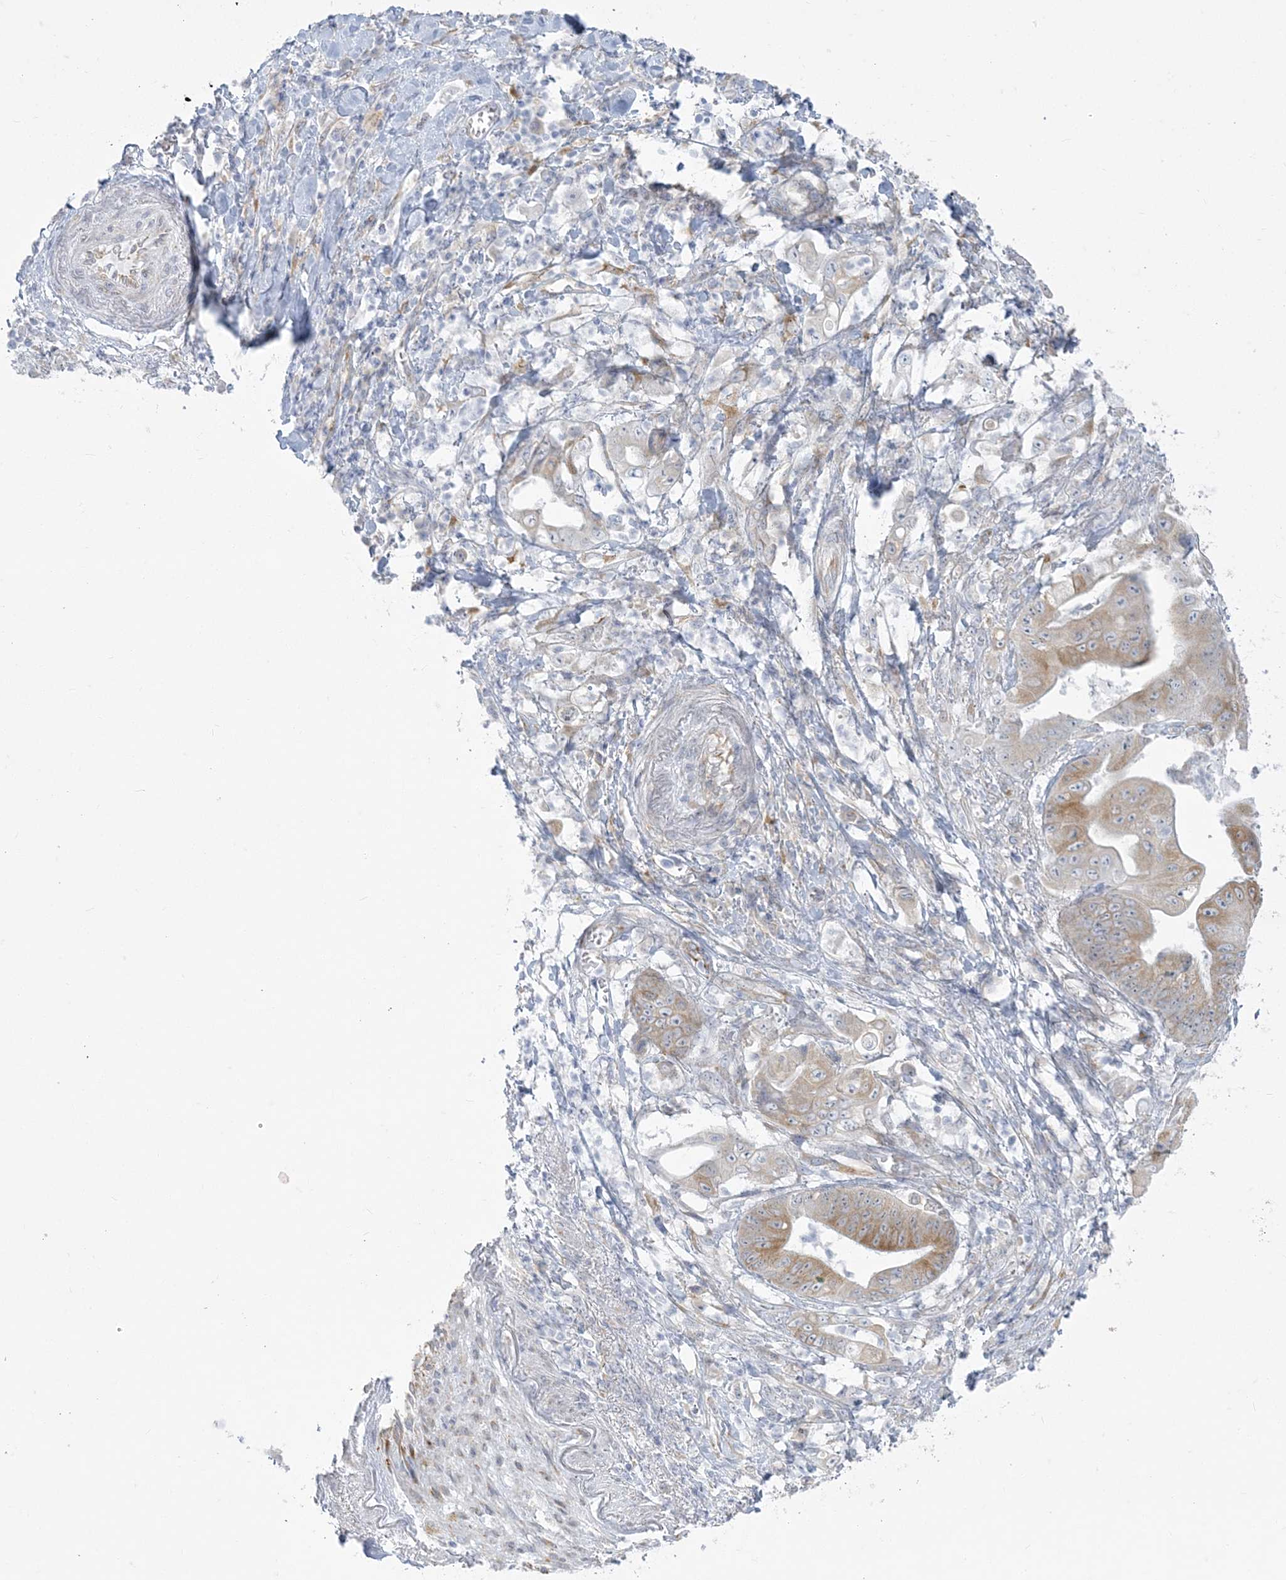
{"staining": {"intensity": "moderate", "quantity": "<25%", "location": "cytoplasmic/membranous"}, "tissue": "stomach cancer", "cell_type": "Tumor cells", "image_type": "cancer", "snomed": [{"axis": "morphology", "description": "Adenocarcinoma, NOS"}, {"axis": "topography", "description": "Stomach"}], "caption": "Protein staining by IHC shows moderate cytoplasmic/membranous staining in about <25% of tumor cells in stomach cancer (adenocarcinoma). (IHC, brightfield microscopy, high magnification).", "gene": "ZC3H6", "patient": {"sex": "female", "age": 73}}